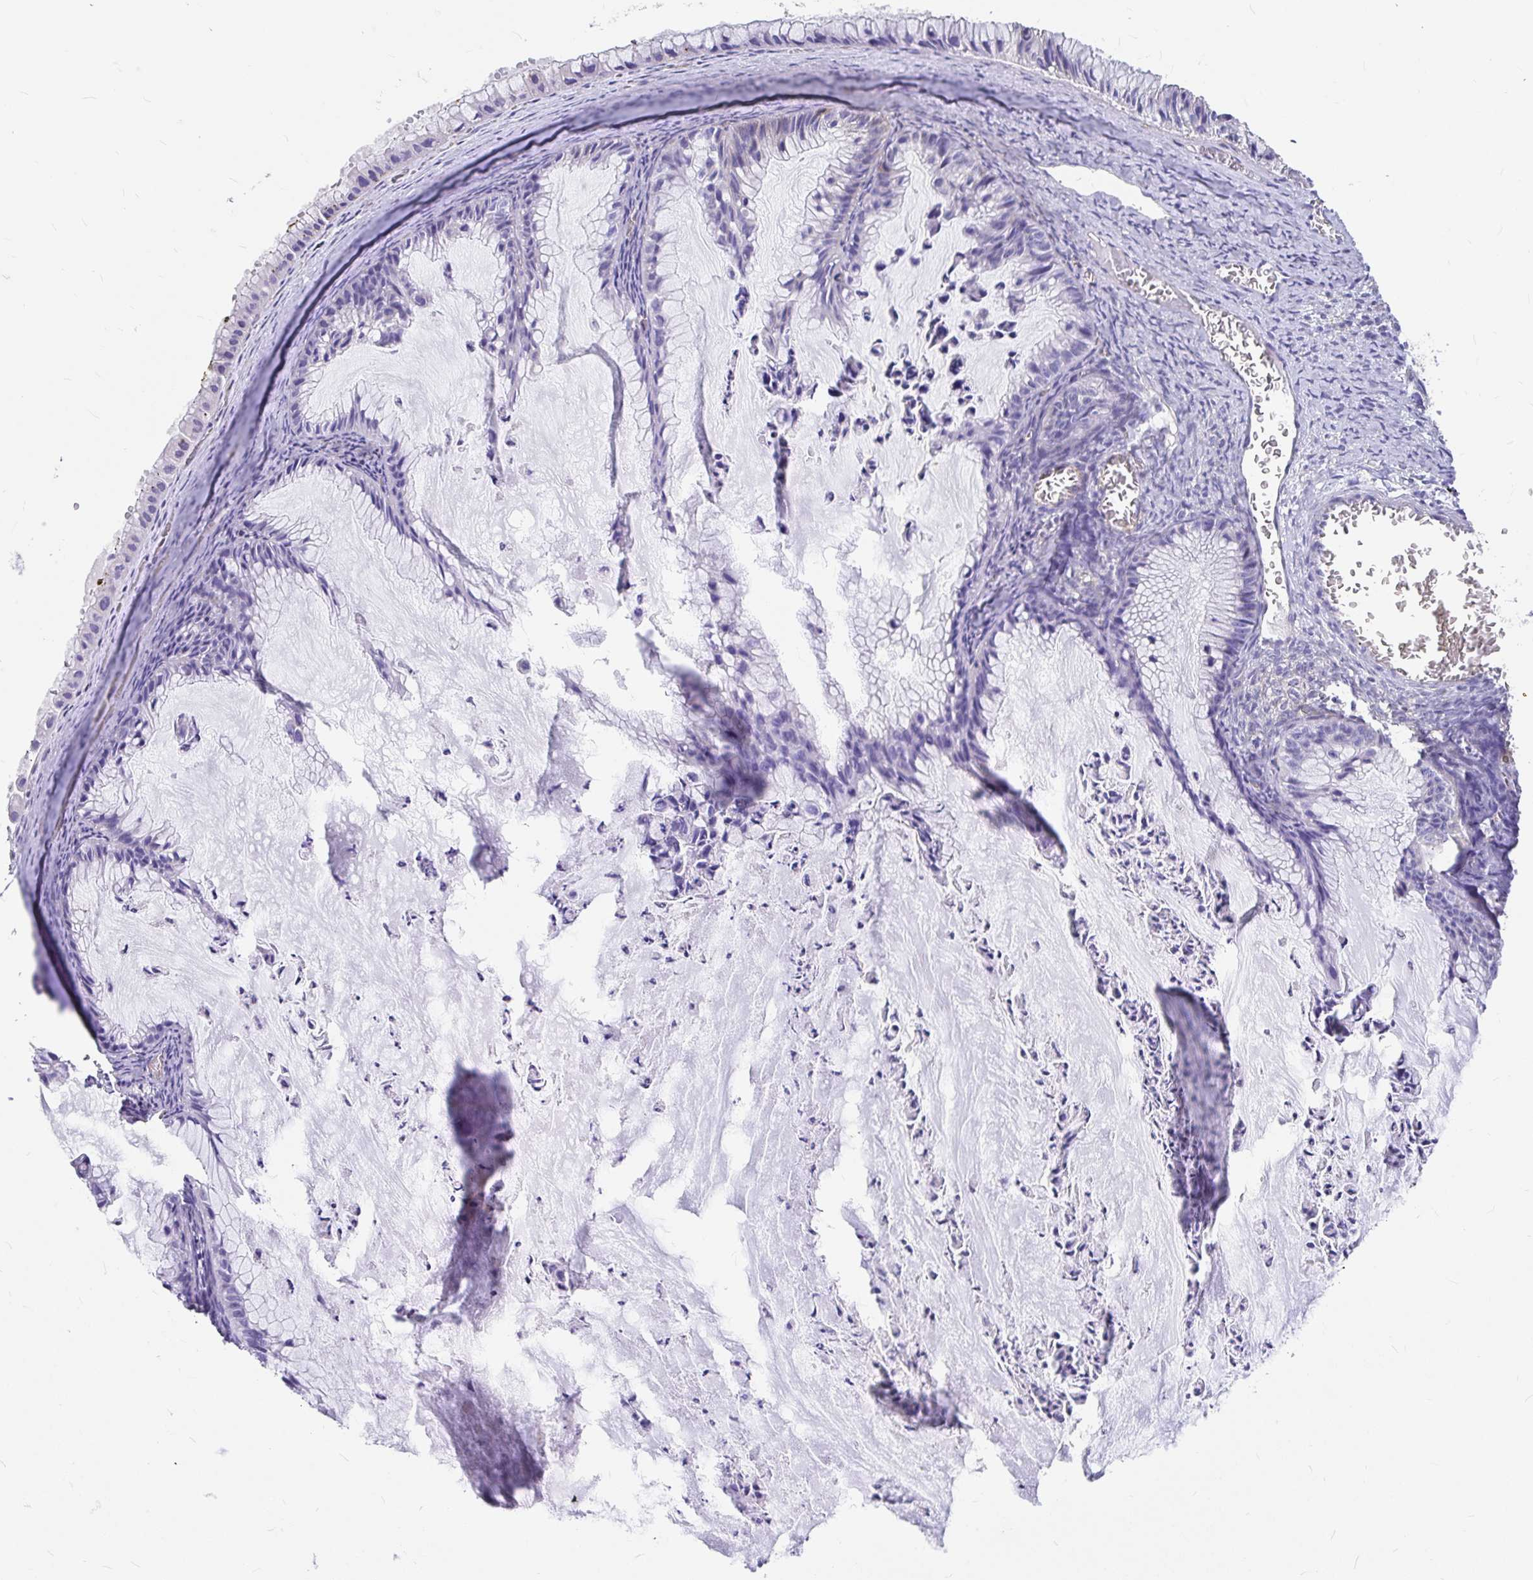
{"staining": {"intensity": "weak", "quantity": "<25%", "location": "cytoplasmic/membranous"}, "tissue": "ovarian cancer", "cell_type": "Tumor cells", "image_type": "cancer", "snomed": [{"axis": "morphology", "description": "Cystadenocarcinoma, mucinous, NOS"}, {"axis": "topography", "description": "Ovary"}], "caption": "Immunohistochemical staining of ovarian mucinous cystadenocarcinoma reveals no significant positivity in tumor cells.", "gene": "MYO1B", "patient": {"sex": "female", "age": 72}}